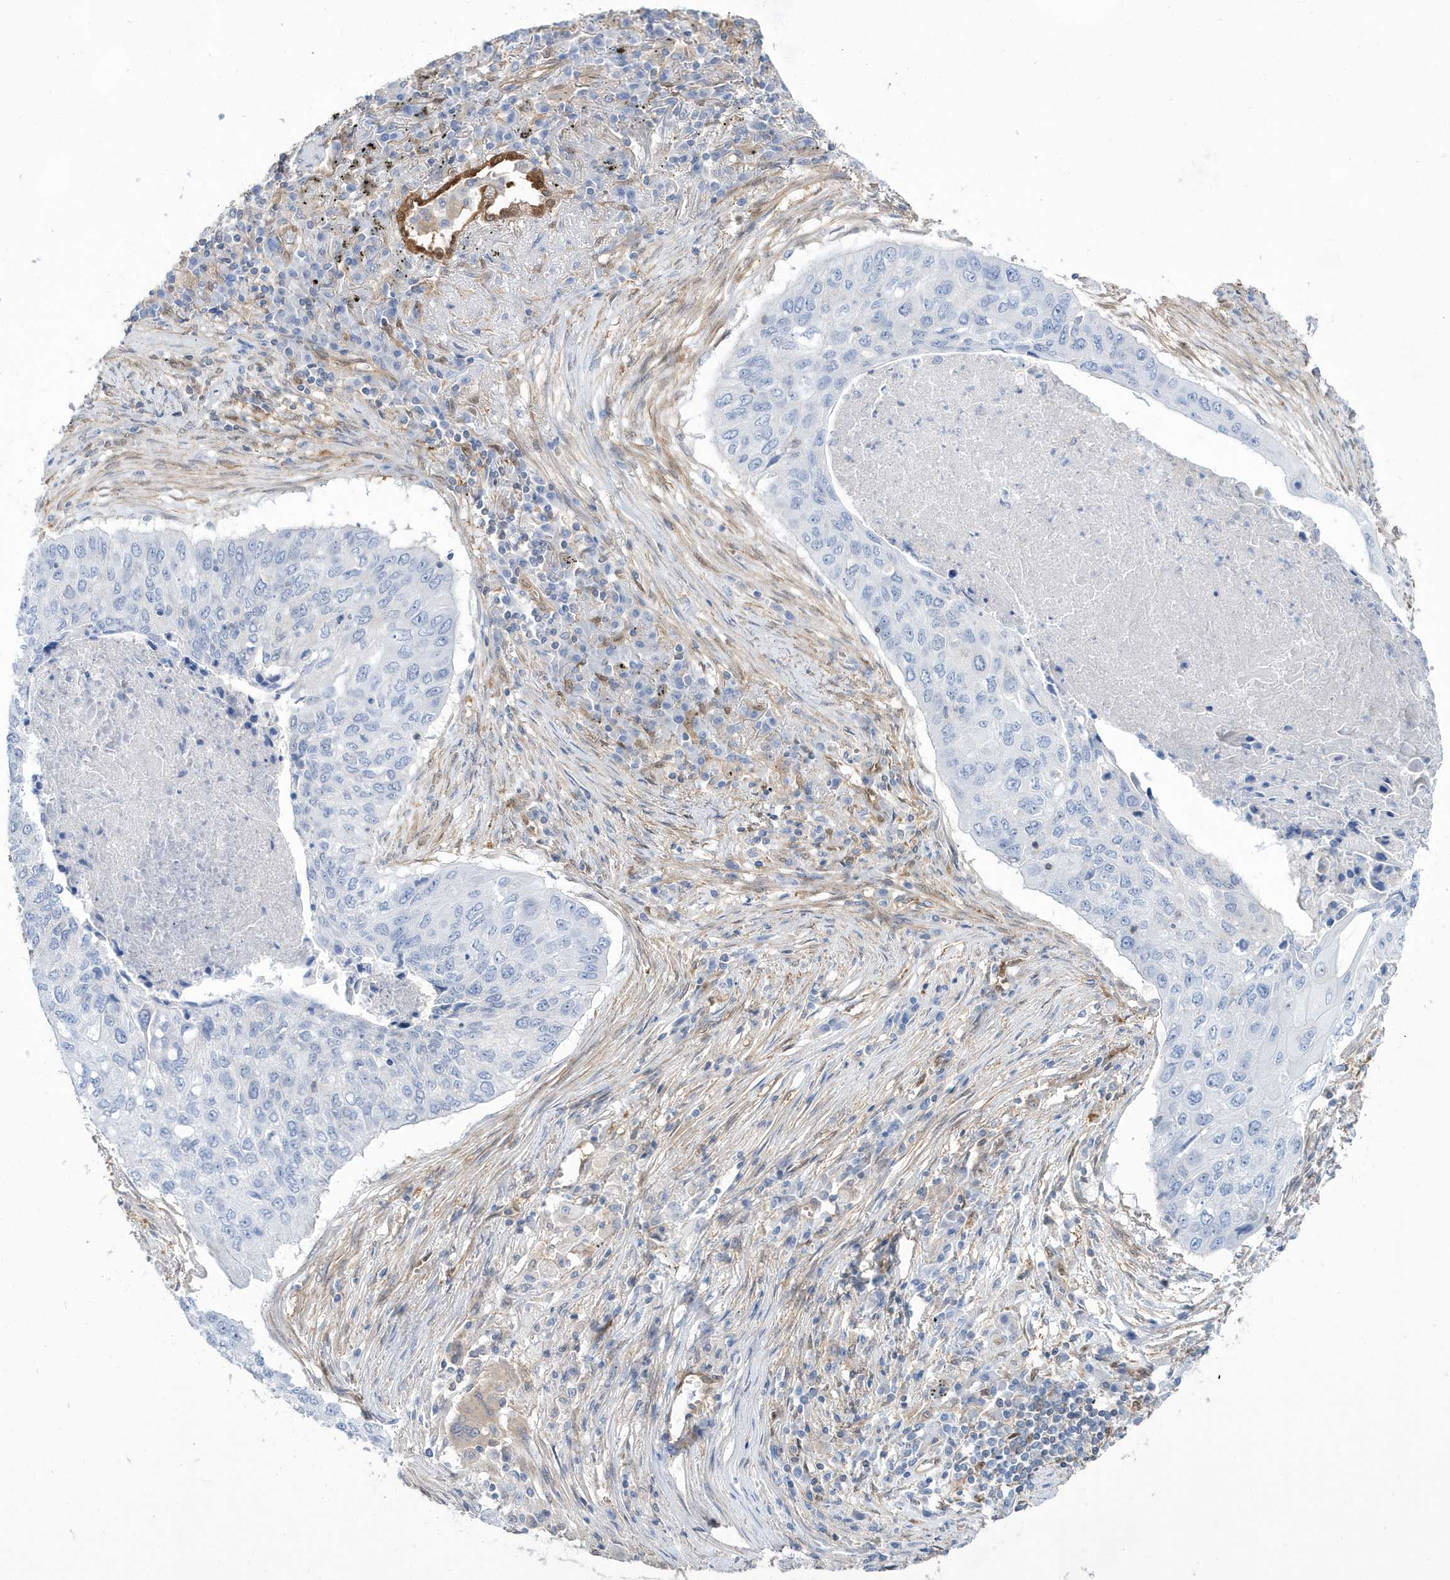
{"staining": {"intensity": "negative", "quantity": "none", "location": "none"}, "tissue": "lung cancer", "cell_type": "Tumor cells", "image_type": "cancer", "snomed": [{"axis": "morphology", "description": "Squamous cell carcinoma, NOS"}, {"axis": "topography", "description": "Lung"}], "caption": "Immunohistochemical staining of squamous cell carcinoma (lung) displays no significant expression in tumor cells.", "gene": "BDH2", "patient": {"sex": "female", "age": 63}}